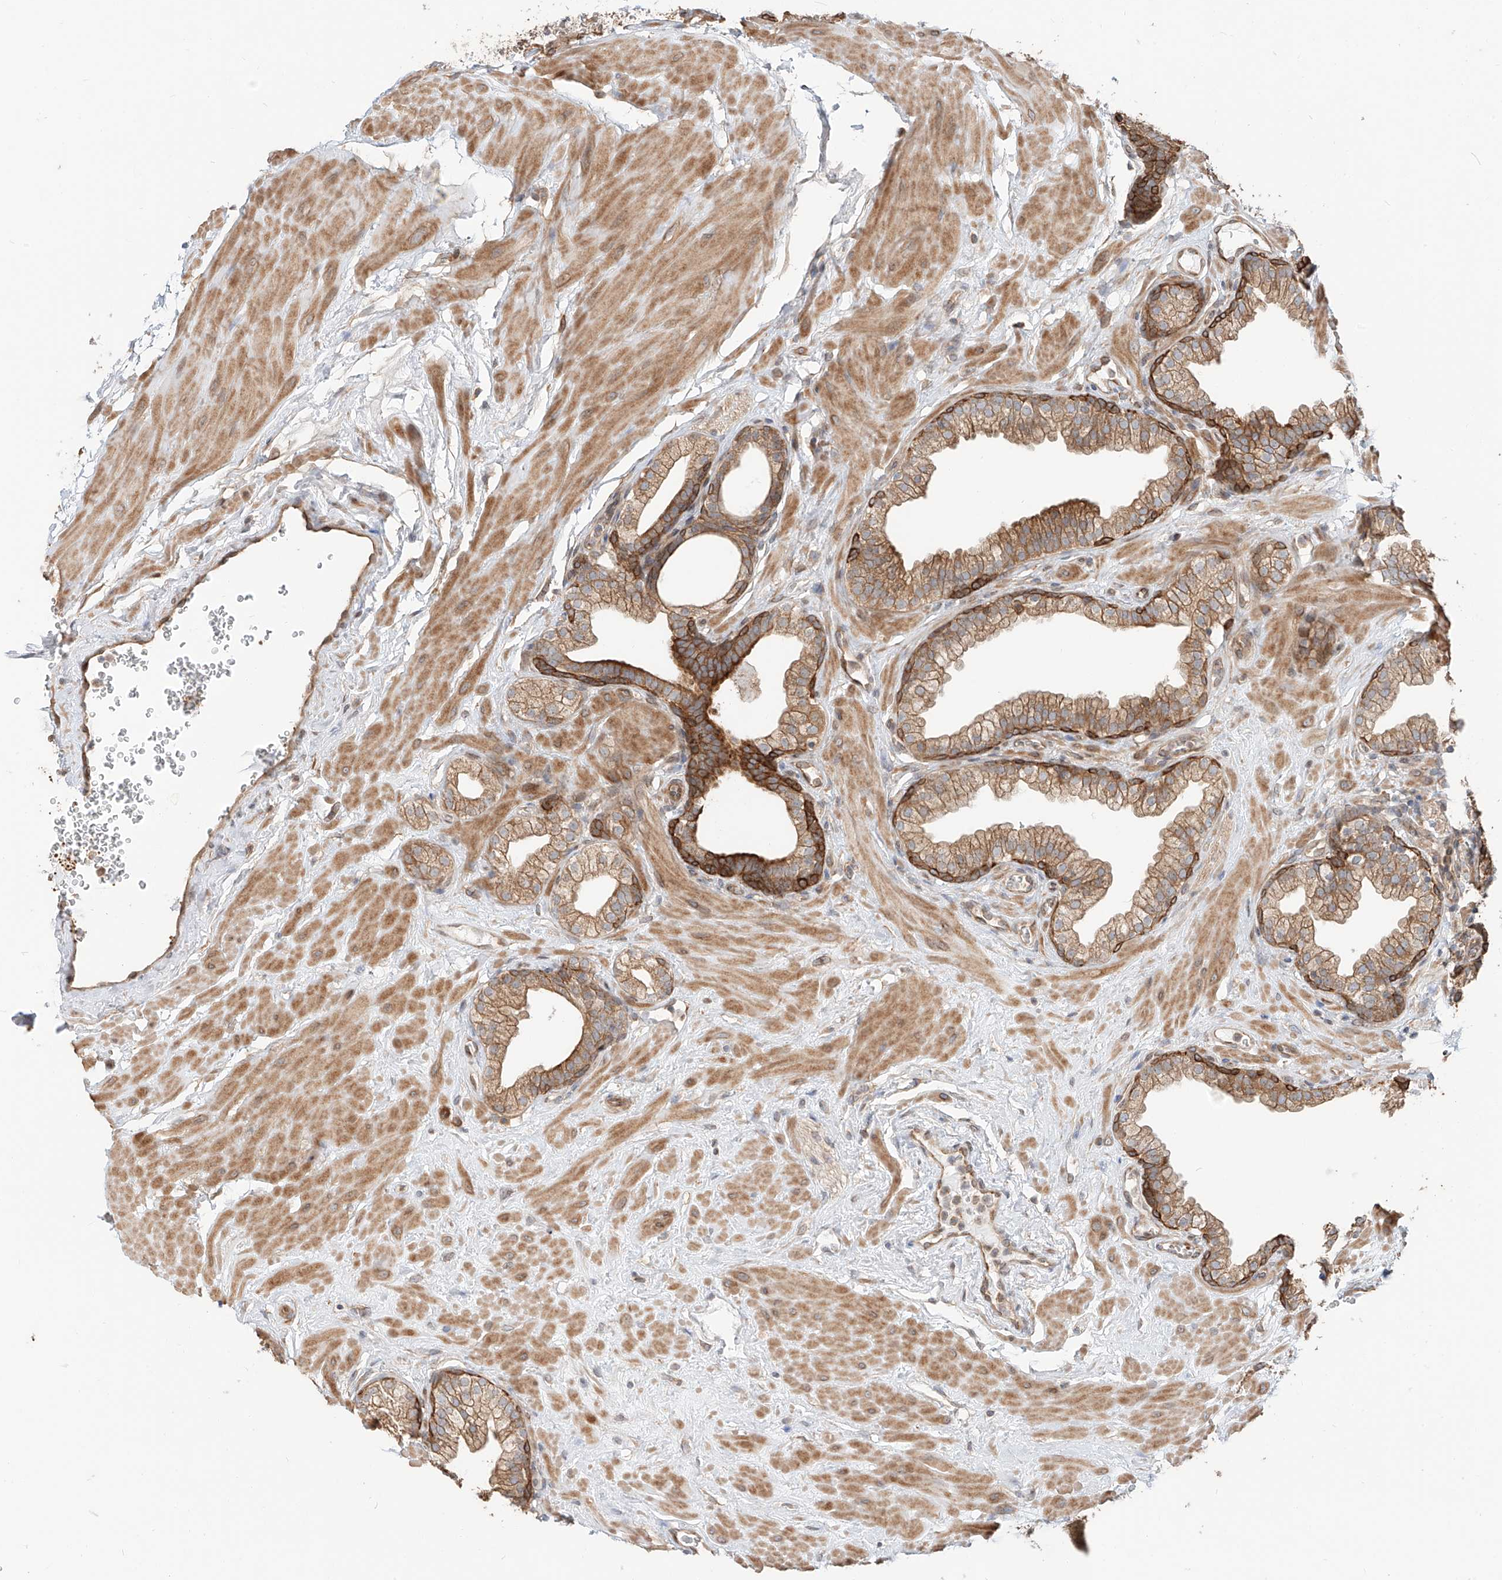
{"staining": {"intensity": "strong", "quantity": "25%-75%", "location": "cytoplasmic/membranous"}, "tissue": "prostate", "cell_type": "Glandular cells", "image_type": "normal", "snomed": [{"axis": "morphology", "description": "Normal tissue, NOS"}, {"axis": "morphology", "description": "Urothelial carcinoma, Low grade"}, {"axis": "topography", "description": "Urinary bladder"}, {"axis": "topography", "description": "Prostate"}], "caption": "Strong cytoplasmic/membranous expression for a protein is appreciated in about 25%-75% of glandular cells of benign prostate using IHC.", "gene": "CEP162", "patient": {"sex": "male", "age": 60}}